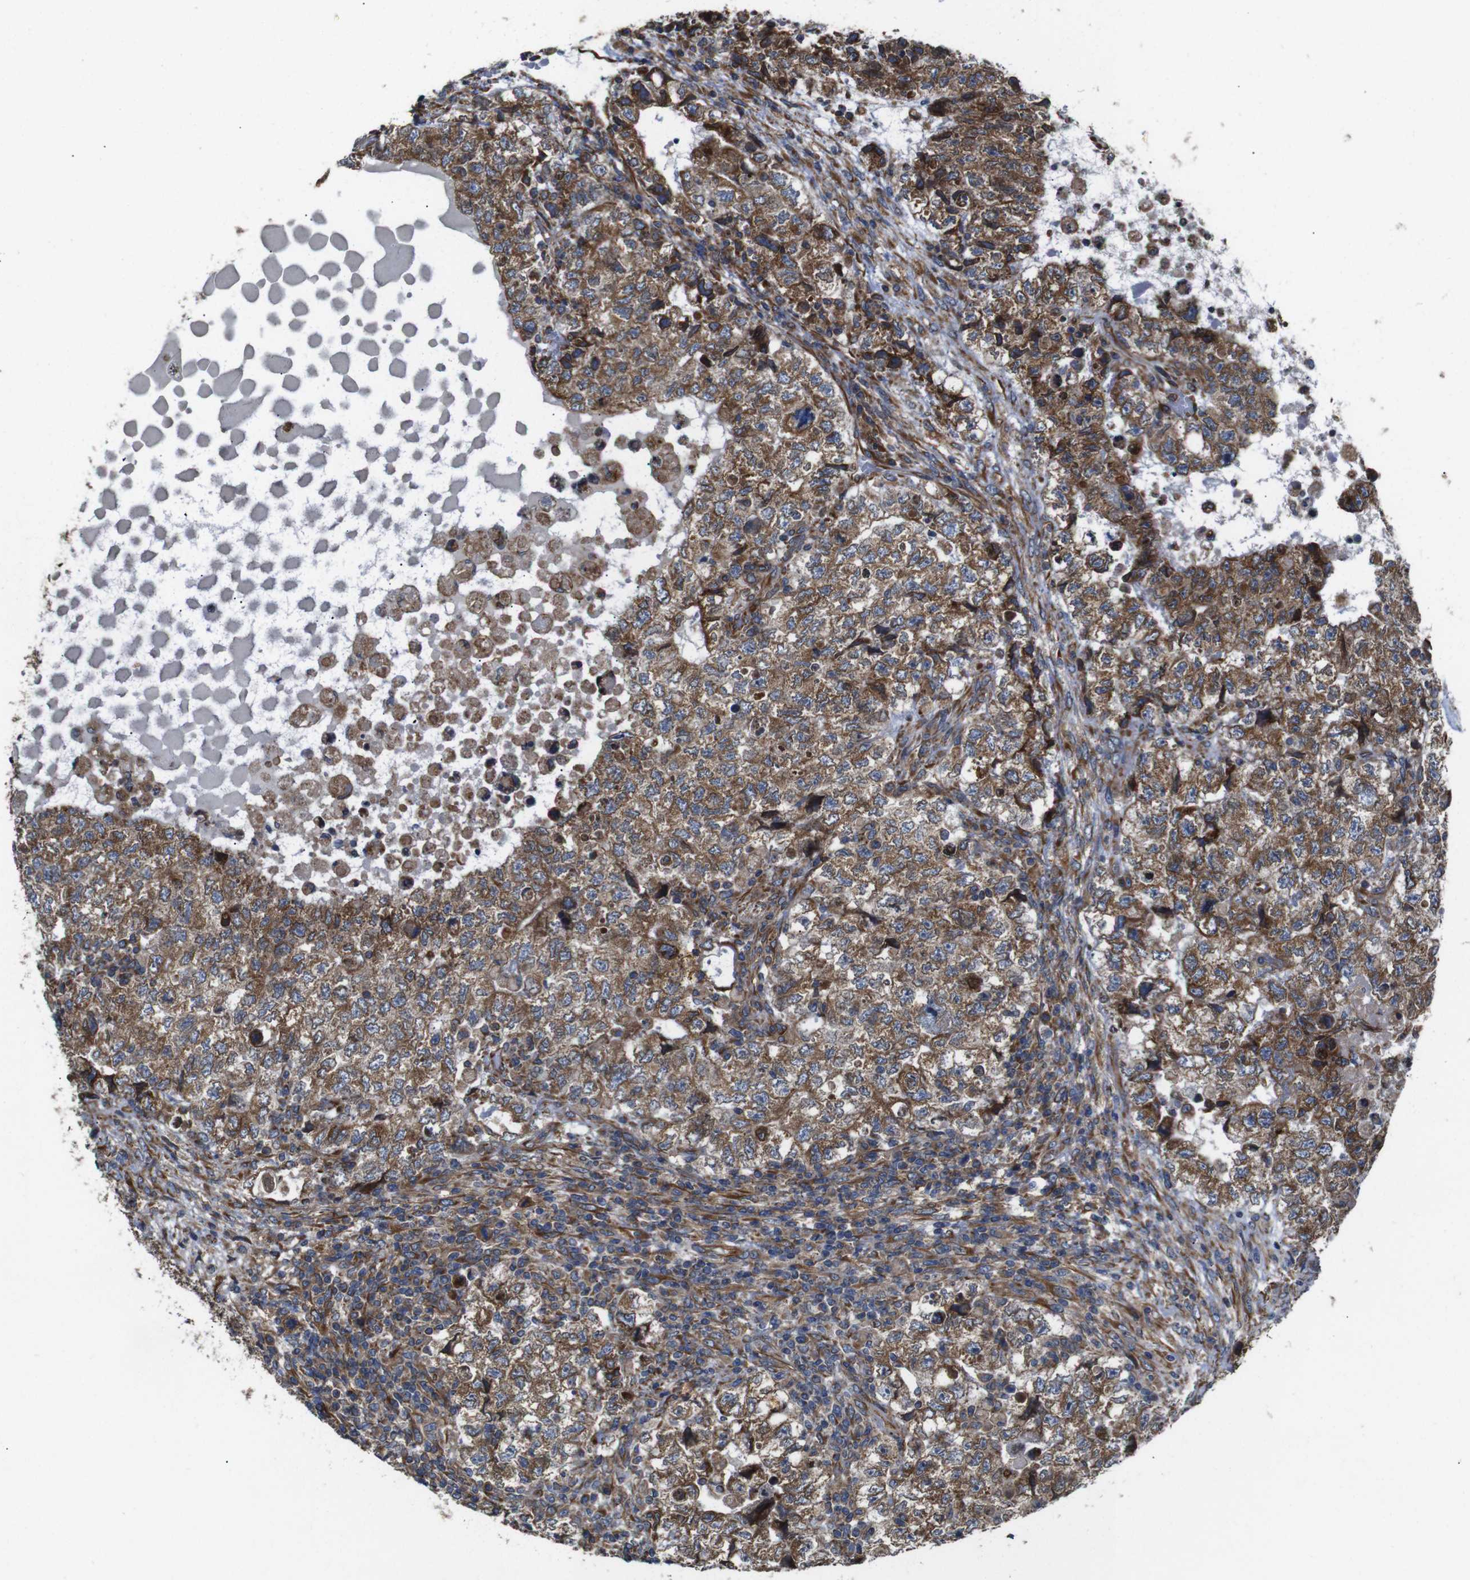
{"staining": {"intensity": "strong", "quantity": ">75%", "location": "cytoplasmic/membranous"}, "tissue": "testis cancer", "cell_type": "Tumor cells", "image_type": "cancer", "snomed": [{"axis": "morphology", "description": "Carcinoma, Embryonal, NOS"}, {"axis": "topography", "description": "Testis"}], "caption": "The photomicrograph shows immunohistochemical staining of testis embryonal carcinoma. There is strong cytoplasmic/membranous positivity is identified in approximately >75% of tumor cells.", "gene": "POMK", "patient": {"sex": "male", "age": 36}}